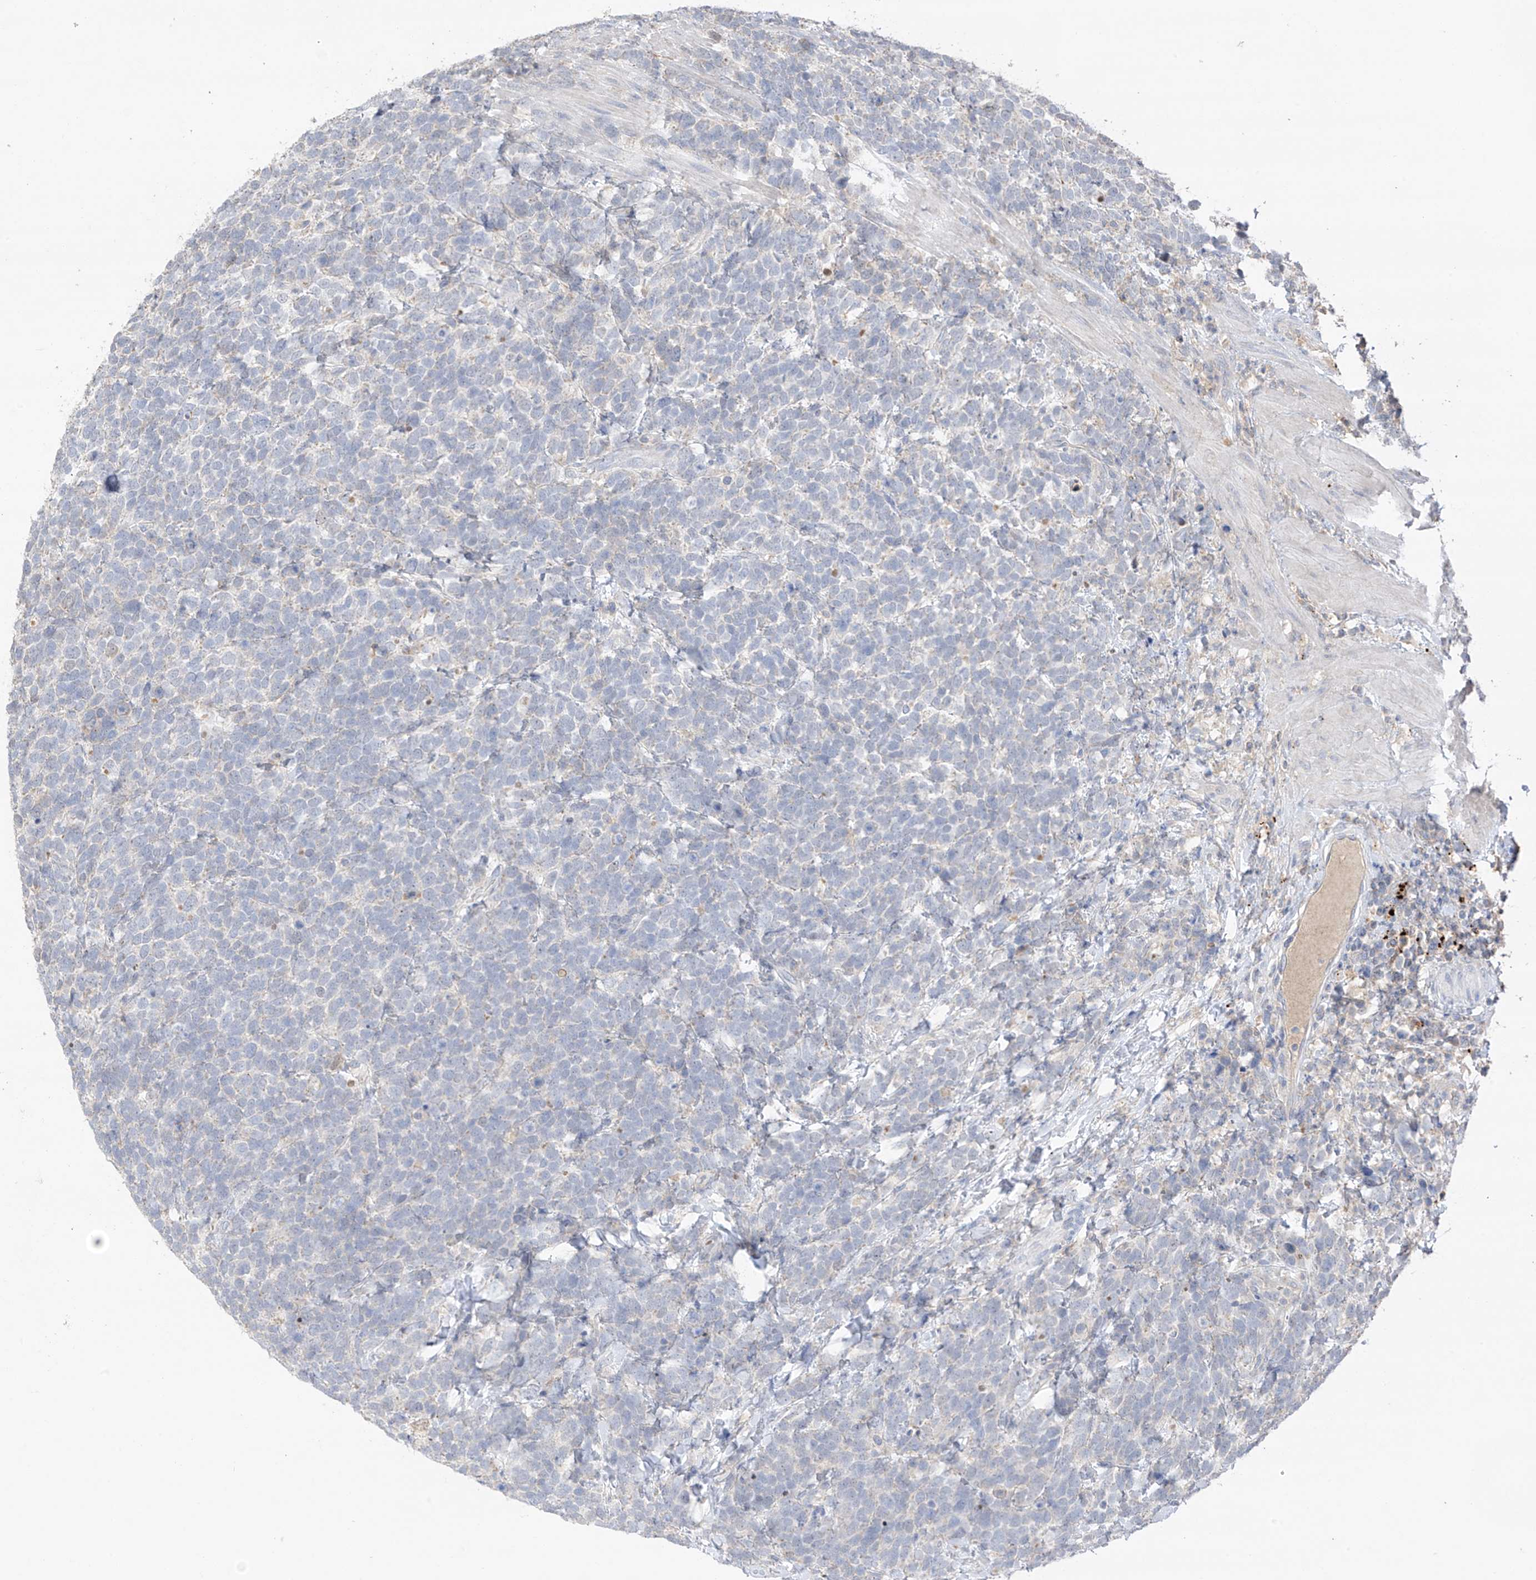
{"staining": {"intensity": "negative", "quantity": "none", "location": "none"}, "tissue": "urothelial cancer", "cell_type": "Tumor cells", "image_type": "cancer", "snomed": [{"axis": "morphology", "description": "Urothelial carcinoma, High grade"}, {"axis": "topography", "description": "Urinary bladder"}], "caption": "There is no significant positivity in tumor cells of high-grade urothelial carcinoma.", "gene": "CAPN13", "patient": {"sex": "female", "age": 82}}